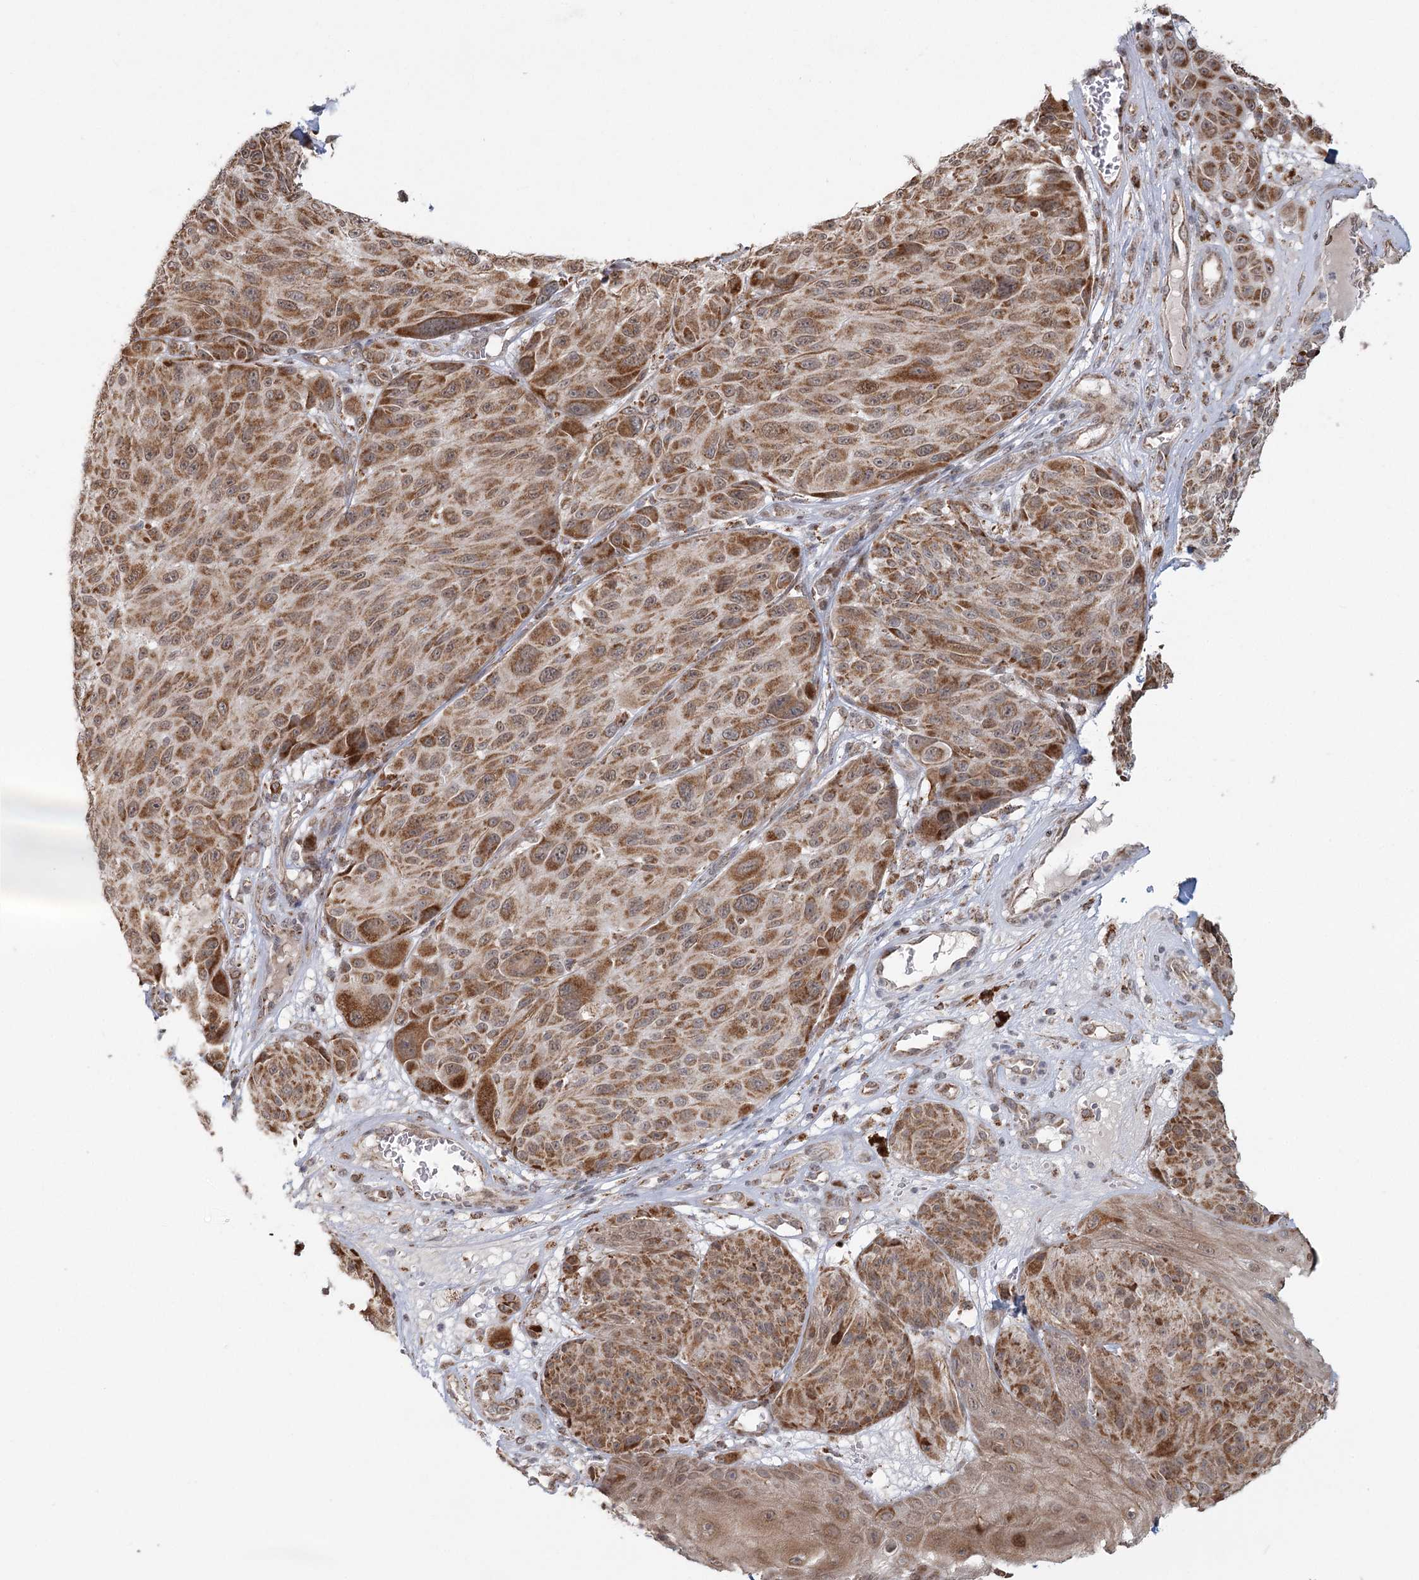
{"staining": {"intensity": "moderate", "quantity": ">75%", "location": "cytoplasmic/membranous"}, "tissue": "melanoma", "cell_type": "Tumor cells", "image_type": "cancer", "snomed": [{"axis": "morphology", "description": "Malignant melanoma, NOS"}, {"axis": "topography", "description": "Skin"}], "caption": "The immunohistochemical stain highlights moderate cytoplasmic/membranous positivity in tumor cells of melanoma tissue. (Stains: DAB (3,3'-diaminobenzidine) in brown, nuclei in blue, Microscopy: brightfield microscopy at high magnification).", "gene": "LACTB", "patient": {"sex": "male", "age": 83}}